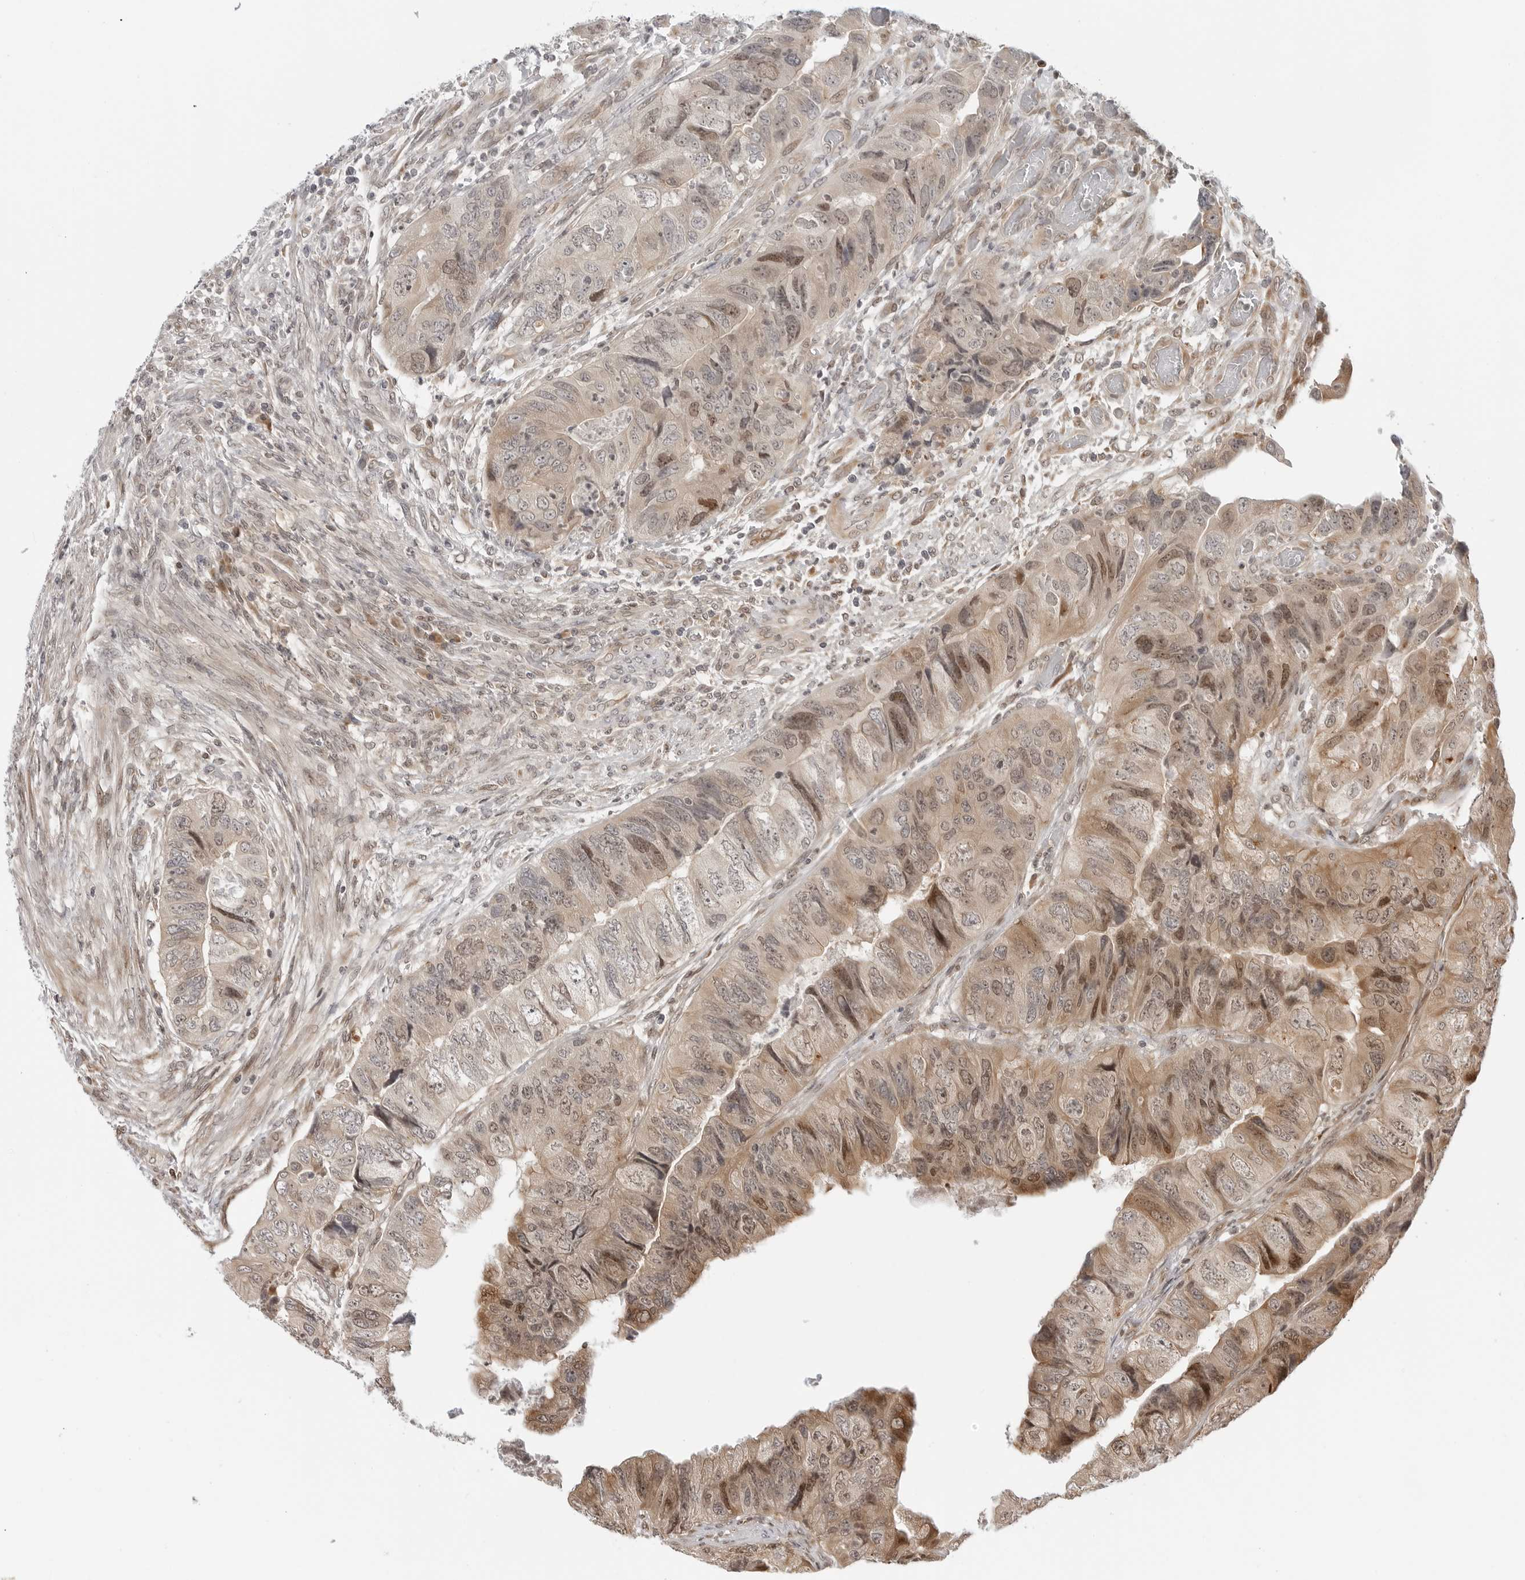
{"staining": {"intensity": "moderate", "quantity": "<25%", "location": "nuclear"}, "tissue": "colorectal cancer", "cell_type": "Tumor cells", "image_type": "cancer", "snomed": [{"axis": "morphology", "description": "Adenocarcinoma, NOS"}, {"axis": "topography", "description": "Rectum"}], "caption": "Colorectal cancer was stained to show a protein in brown. There is low levels of moderate nuclear expression in approximately <25% of tumor cells.", "gene": "TIPRL", "patient": {"sex": "male", "age": 63}}